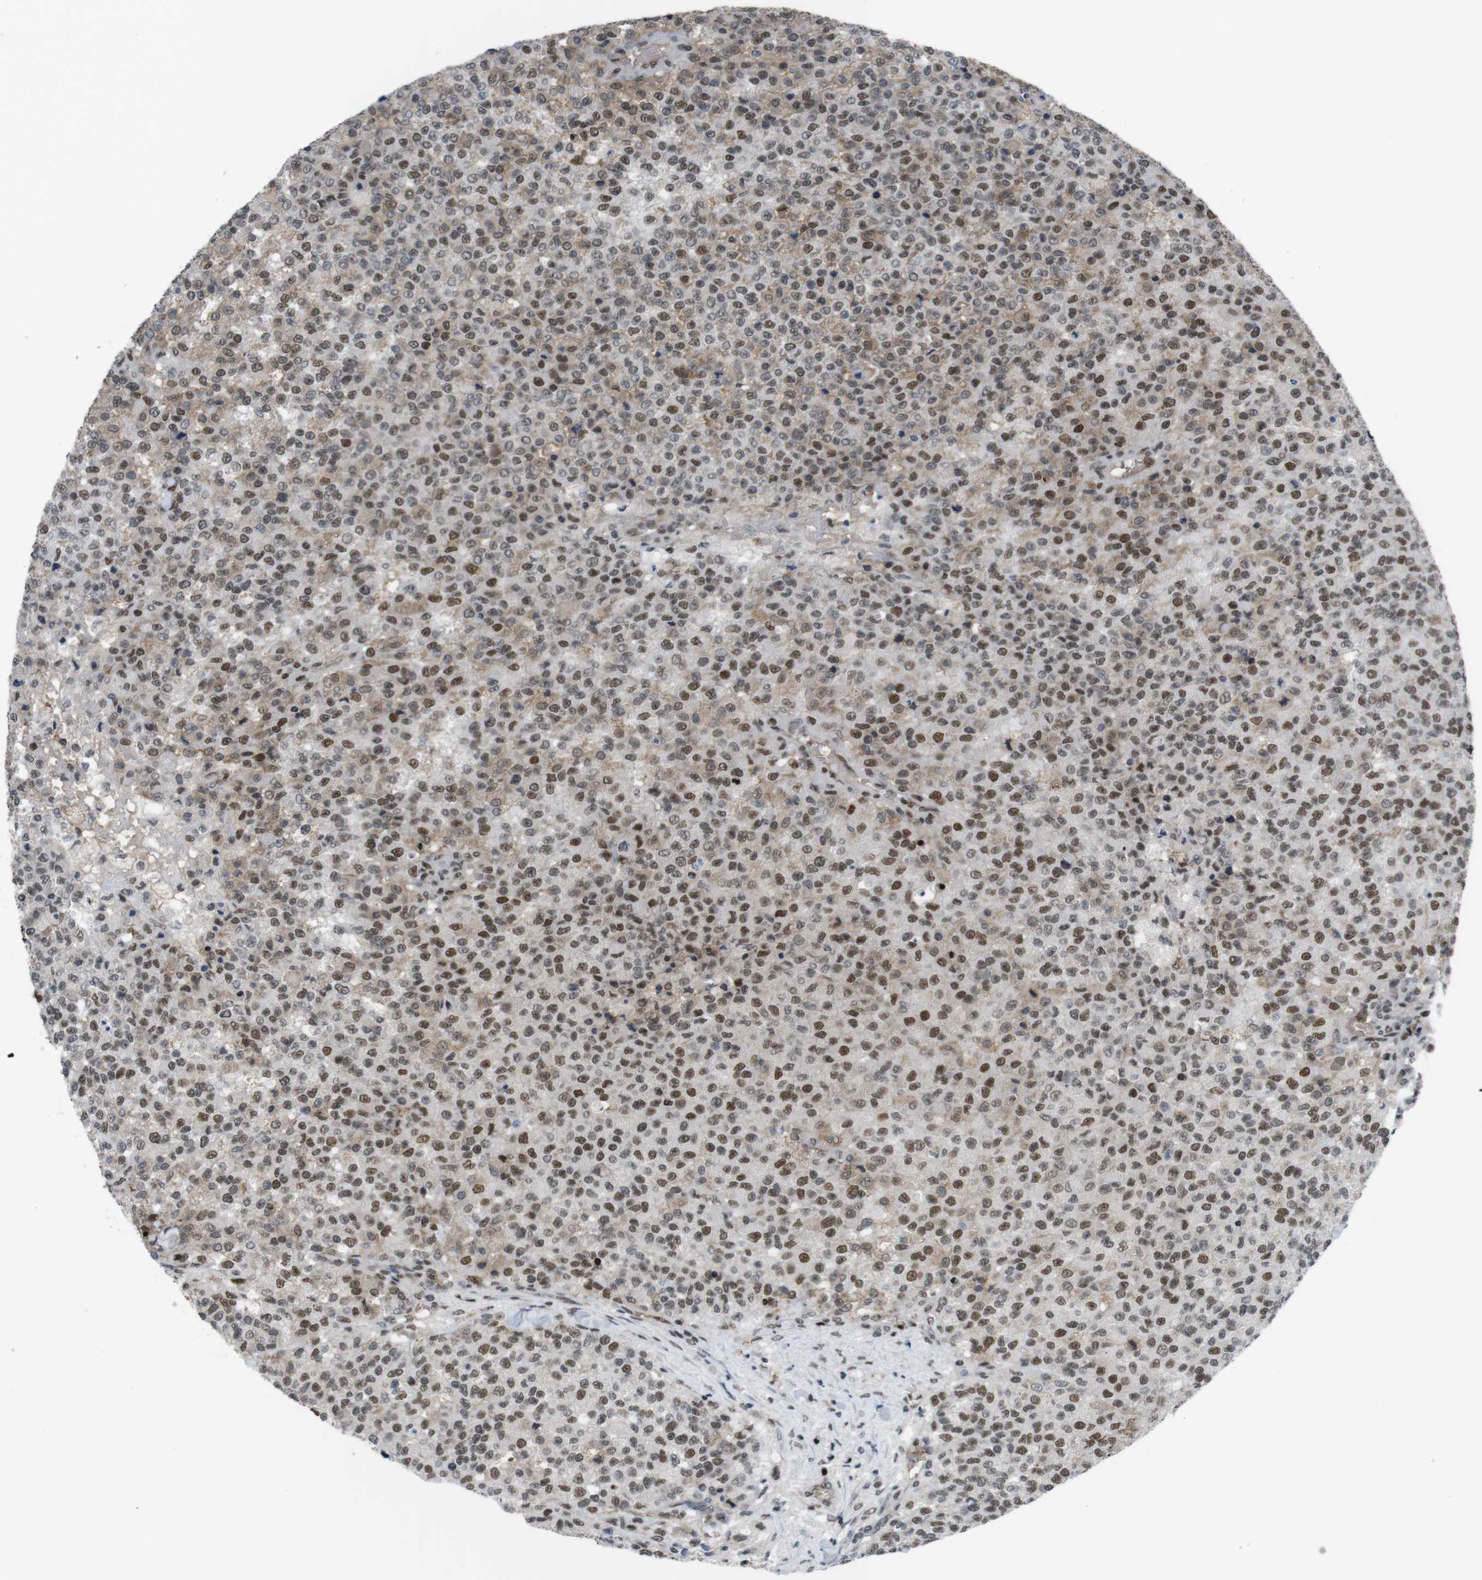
{"staining": {"intensity": "moderate", "quantity": ">75%", "location": "nuclear"}, "tissue": "testis cancer", "cell_type": "Tumor cells", "image_type": "cancer", "snomed": [{"axis": "morphology", "description": "Seminoma, NOS"}, {"axis": "topography", "description": "Testis"}], "caption": "Testis cancer stained with a protein marker demonstrates moderate staining in tumor cells.", "gene": "SUB1", "patient": {"sex": "male", "age": 59}}